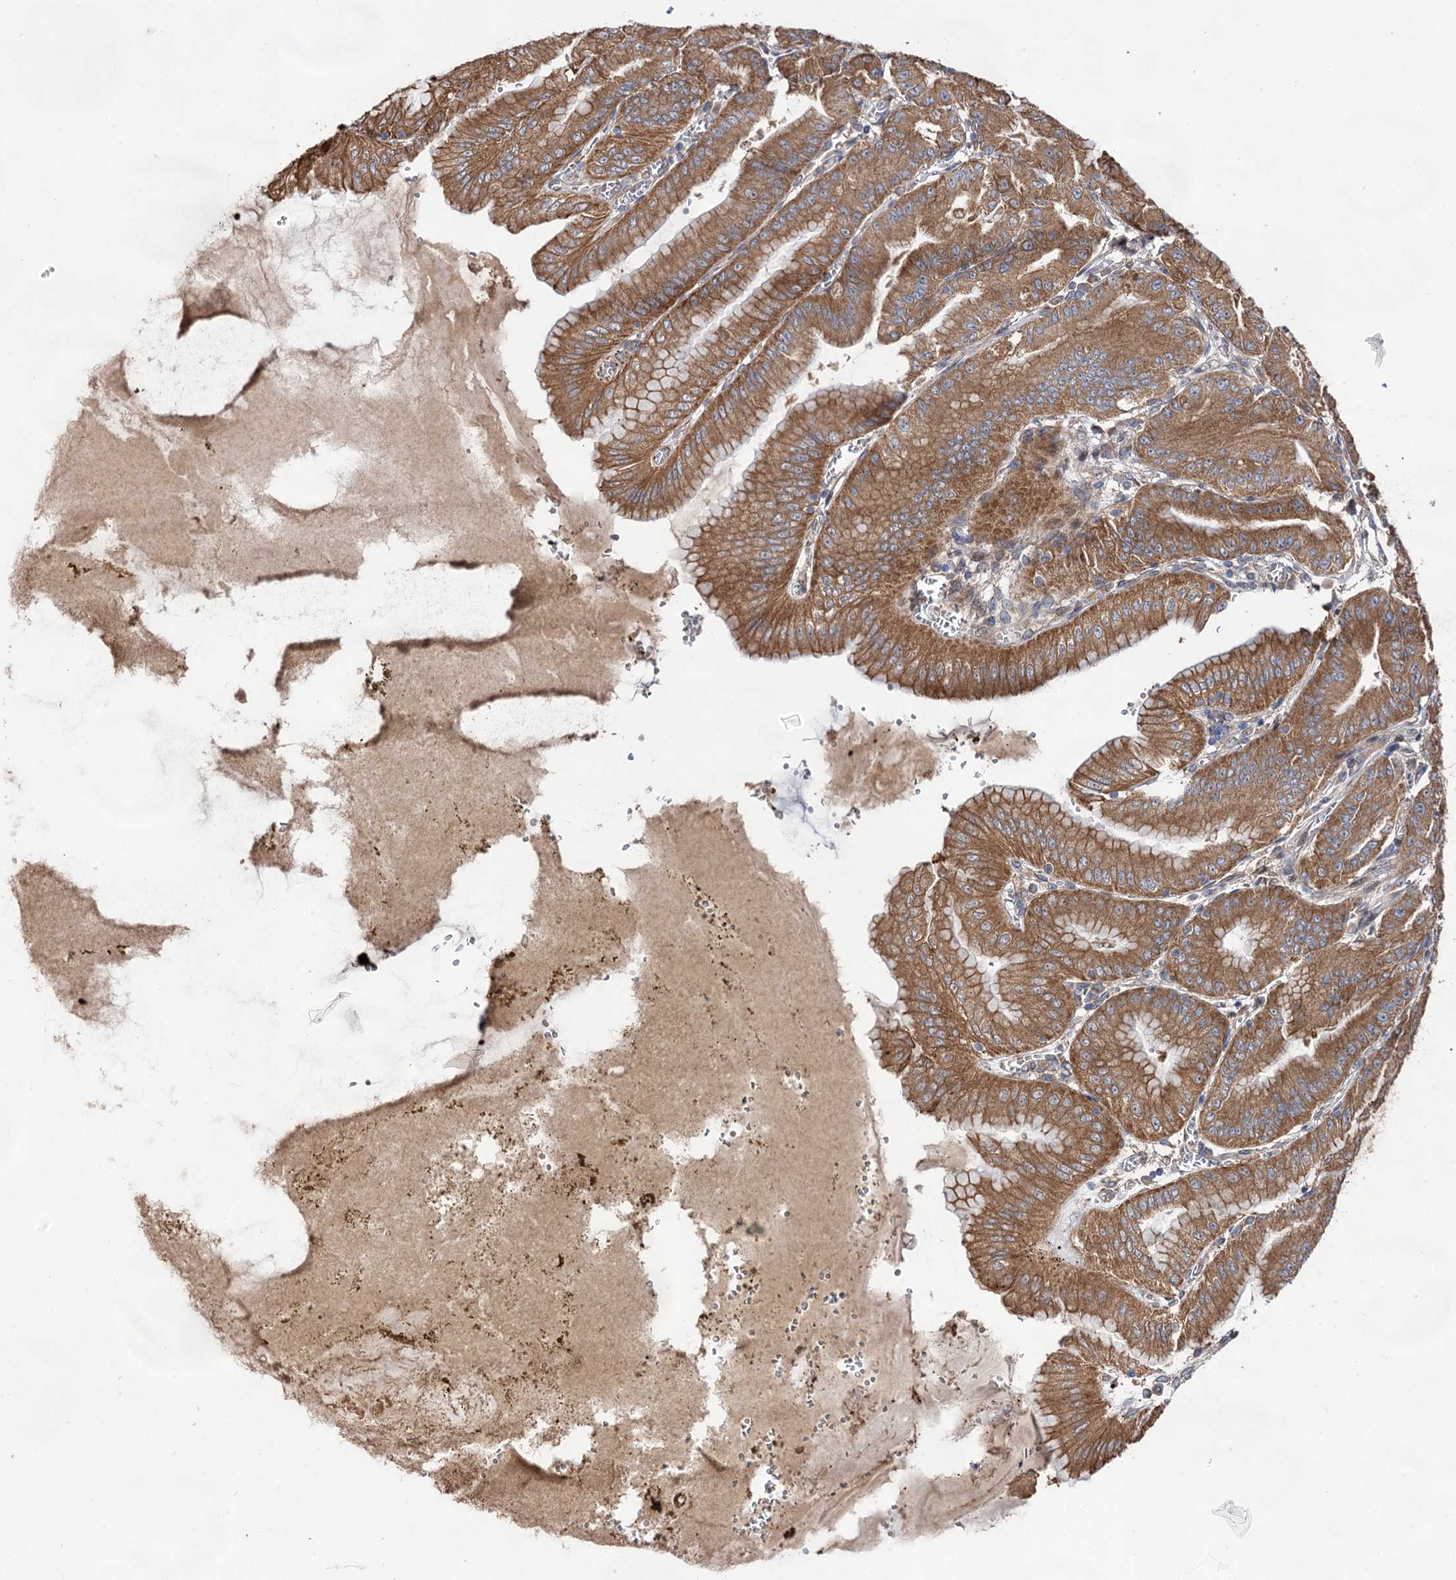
{"staining": {"intensity": "moderate", "quantity": ">75%", "location": "cytoplasmic/membranous"}, "tissue": "stomach", "cell_type": "Glandular cells", "image_type": "normal", "snomed": [{"axis": "morphology", "description": "Normal tissue, NOS"}, {"axis": "topography", "description": "Stomach, upper"}, {"axis": "topography", "description": "Stomach, lower"}], "caption": "A histopathology image showing moderate cytoplasmic/membranous expression in about >75% of glandular cells in normal stomach, as visualized by brown immunohistochemical staining.", "gene": "NAA25", "patient": {"sex": "male", "age": 71}}